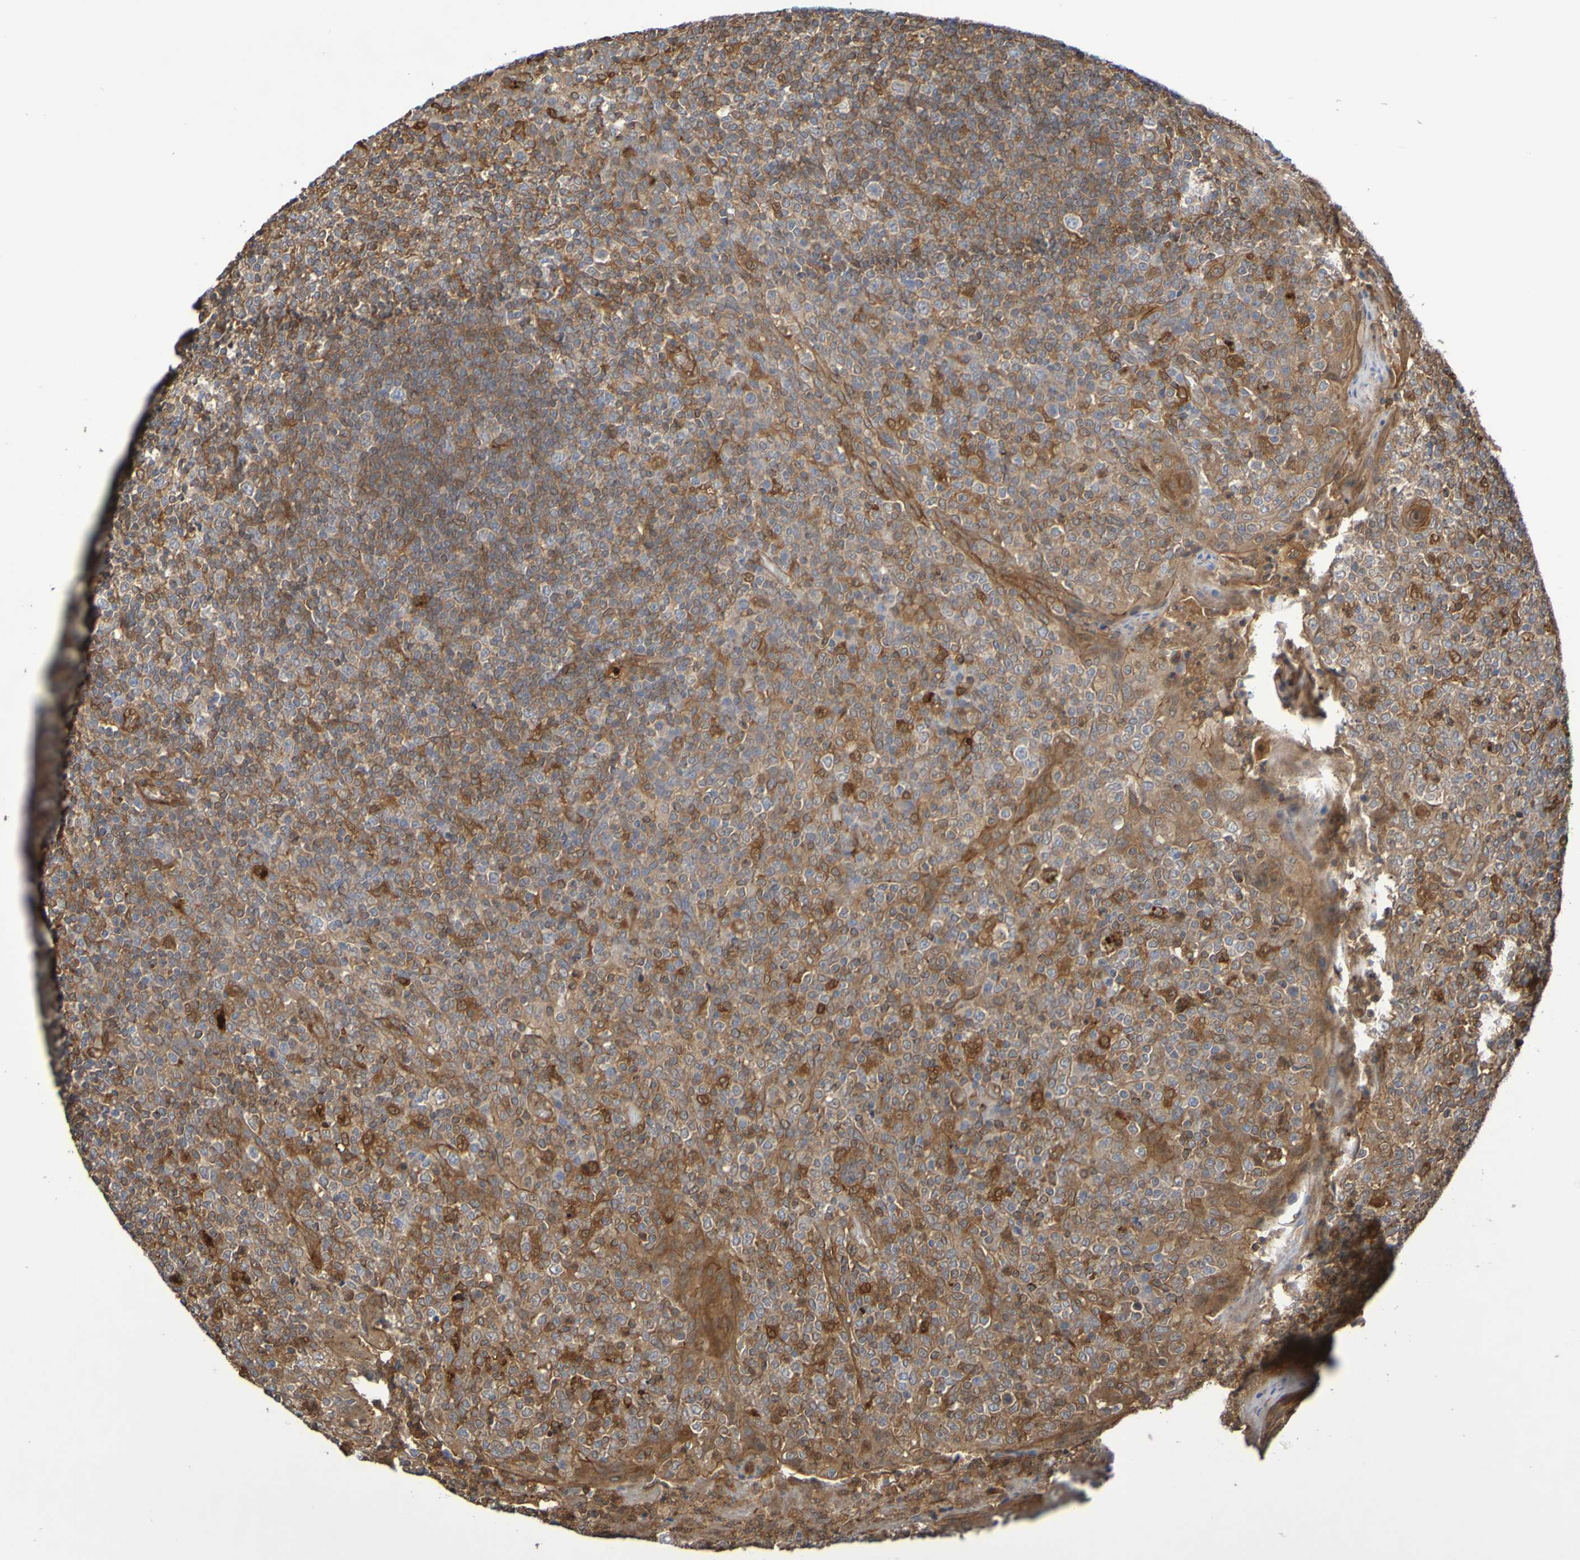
{"staining": {"intensity": "moderate", "quantity": "25%-75%", "location": "cytoplasmic/membranous"}, "tissue": "tonsil", "cell_type": "Germinal center cells", "image_type": "normal", "snomed": [{"axis": "morphology", "description": "Normal tissue, NOS"}, {"axis": "topography", "description": "Tonsil"}], "caption": "This histopathology image displays benign tonsil stained with immunohistochemistry (IHC) to label a protein in brown. The cytoplasmic/membranous of germinal center cells show moderate positivity for the protein. Nuclei are counter-stained blue.", "gene": "SERPINB6", "patient": {"sex": "female", "age": 19}}